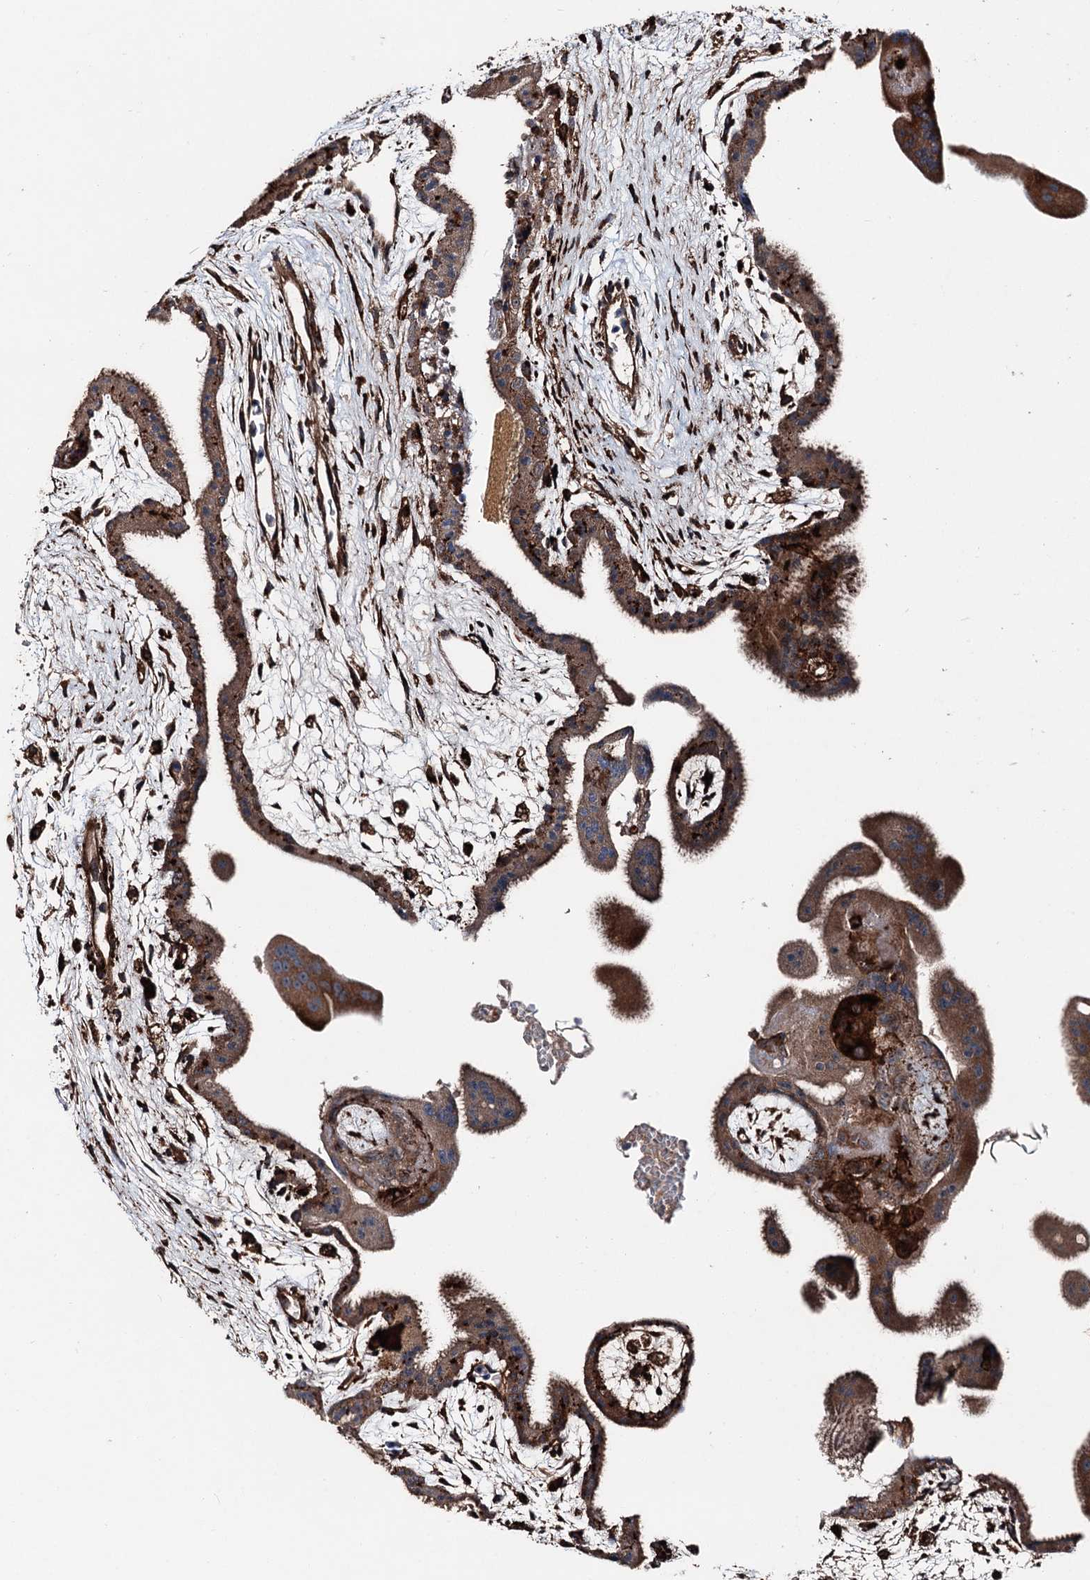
{"staining": {"intensity": "strong", "quantity": ">75%", "location": "cytoplasmic/membranous"}, "tissue": "placenta", "cell_type": "Trophoblastic cells", "image_type": "normal", "snomed": [{"axis": "morphology", "description": "Normal tissue, NOS"}, {"axis": "topography", "description": "Placenta"}], "caption": "Trophoblastic cells exhibit high levels of strong cytoplasmic/membranous positivity in approximately >75% of cells in normal placenta.", "gene": "DDIAS", "patient": {"sex": "female", "age": 35}}